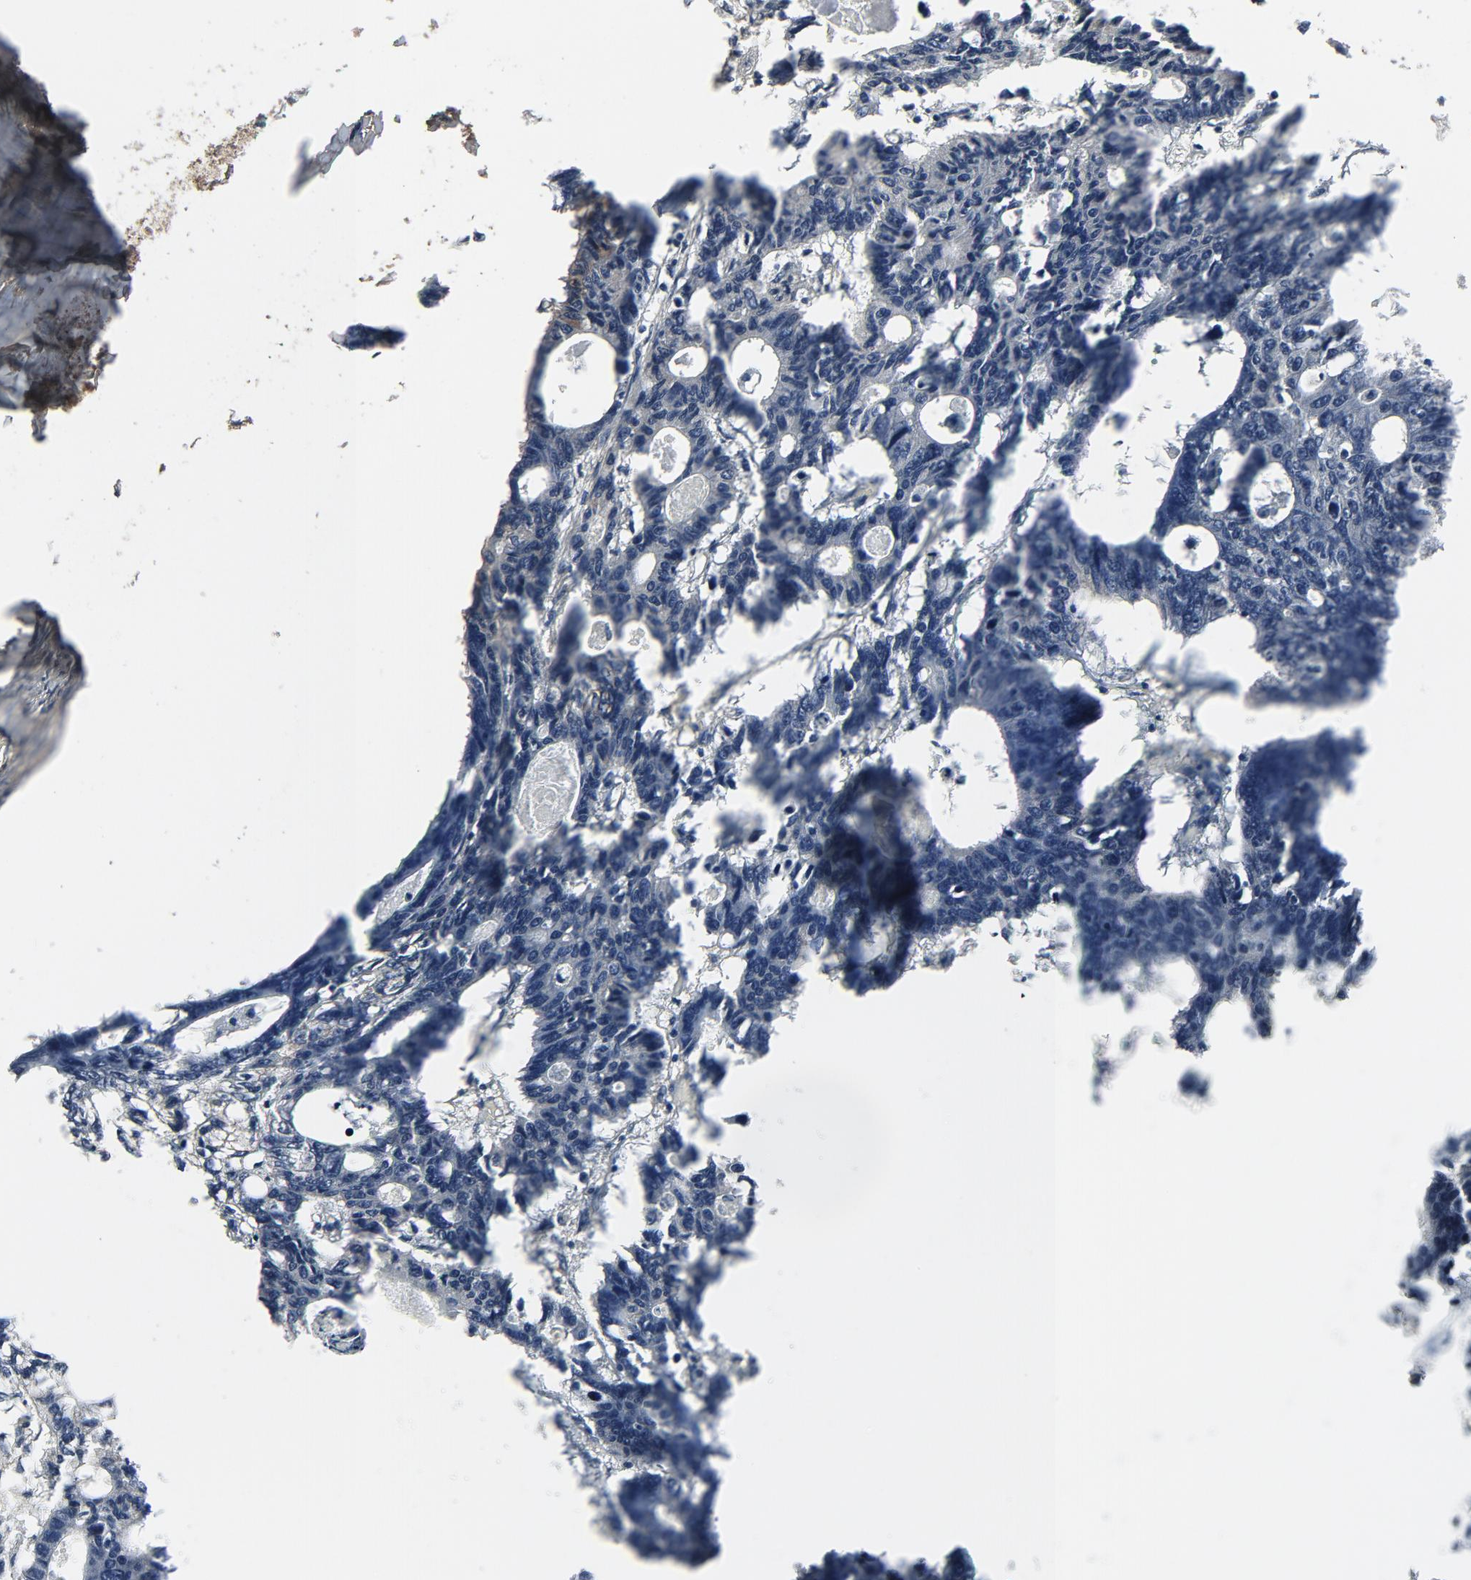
{"staining": {"intensity": "negative", "quantity": "none", "location": "none"}, "tissue": "colorectal cancer", "cell_type": "Tumor cells", "image_type": "cancer", "snomed": [{"axis": "morphology", "description": "Adenocarcinoma, NOS"}, {"axis": "topography", "description": "Colon"}], "caption": "Colorectal cancer was stained to show a protein in brown. There is no significant expression in tumor cells.", "gene": "PDZD4", "patient": {"sex": "female", "age": 55}}